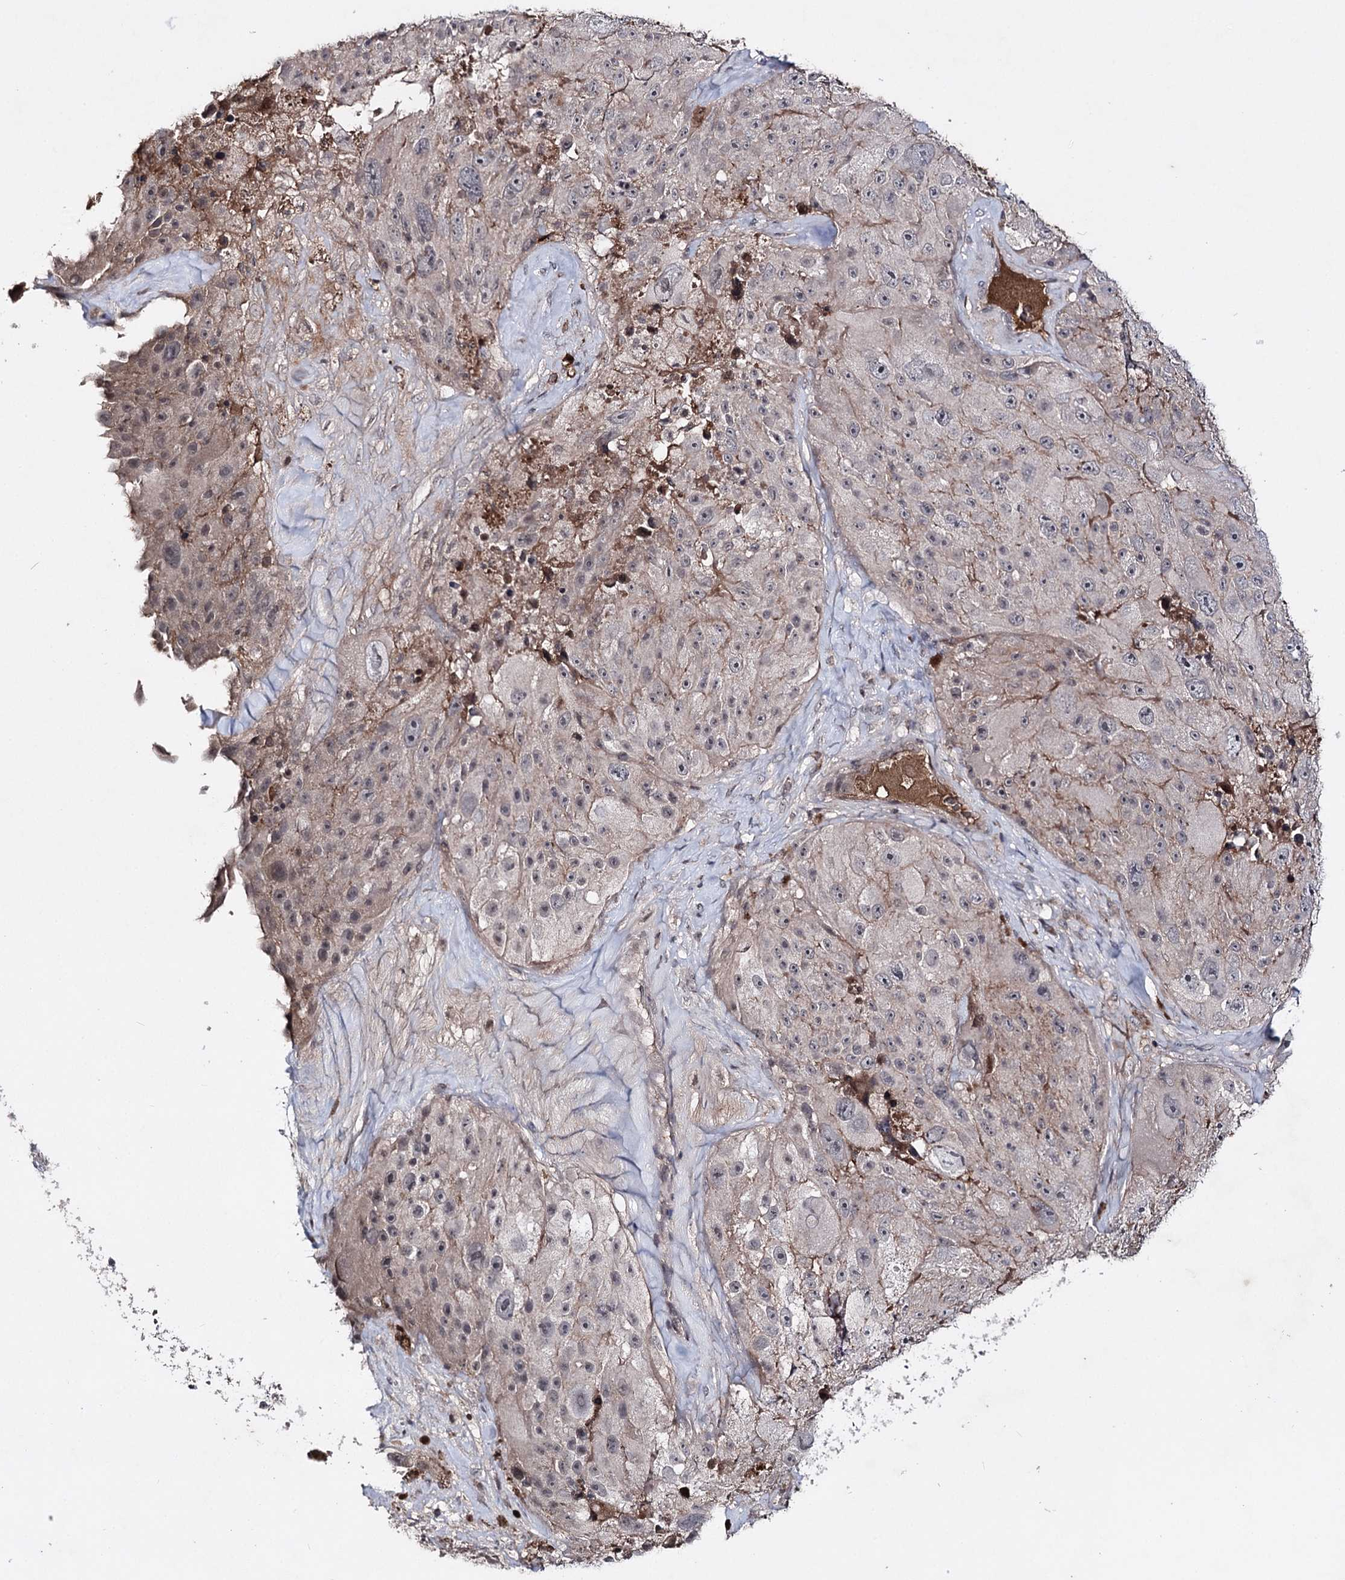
{"staining": {"intensity": "negative", "quantity": "none", "location": "none"}, "tissue": "melanoma", "cell_type": "Tumor cells", "image_type": "cancer", "snomed": [{"axis": "morphology", "description": "Malignant melanoma, Metastatic site"}, {"axis": "topography", "description": "Lymph node"}], "caption": "An IHC photomicrograph of malignant melanoma (metastatic site) is shown. There is no staining in tumor cells of malignant melanoma (metastatic site). (DAB IHC with hematoxylin counter stain).", "gene": "SYNGR3", "patient": {"sex": "male", "age": 62}}